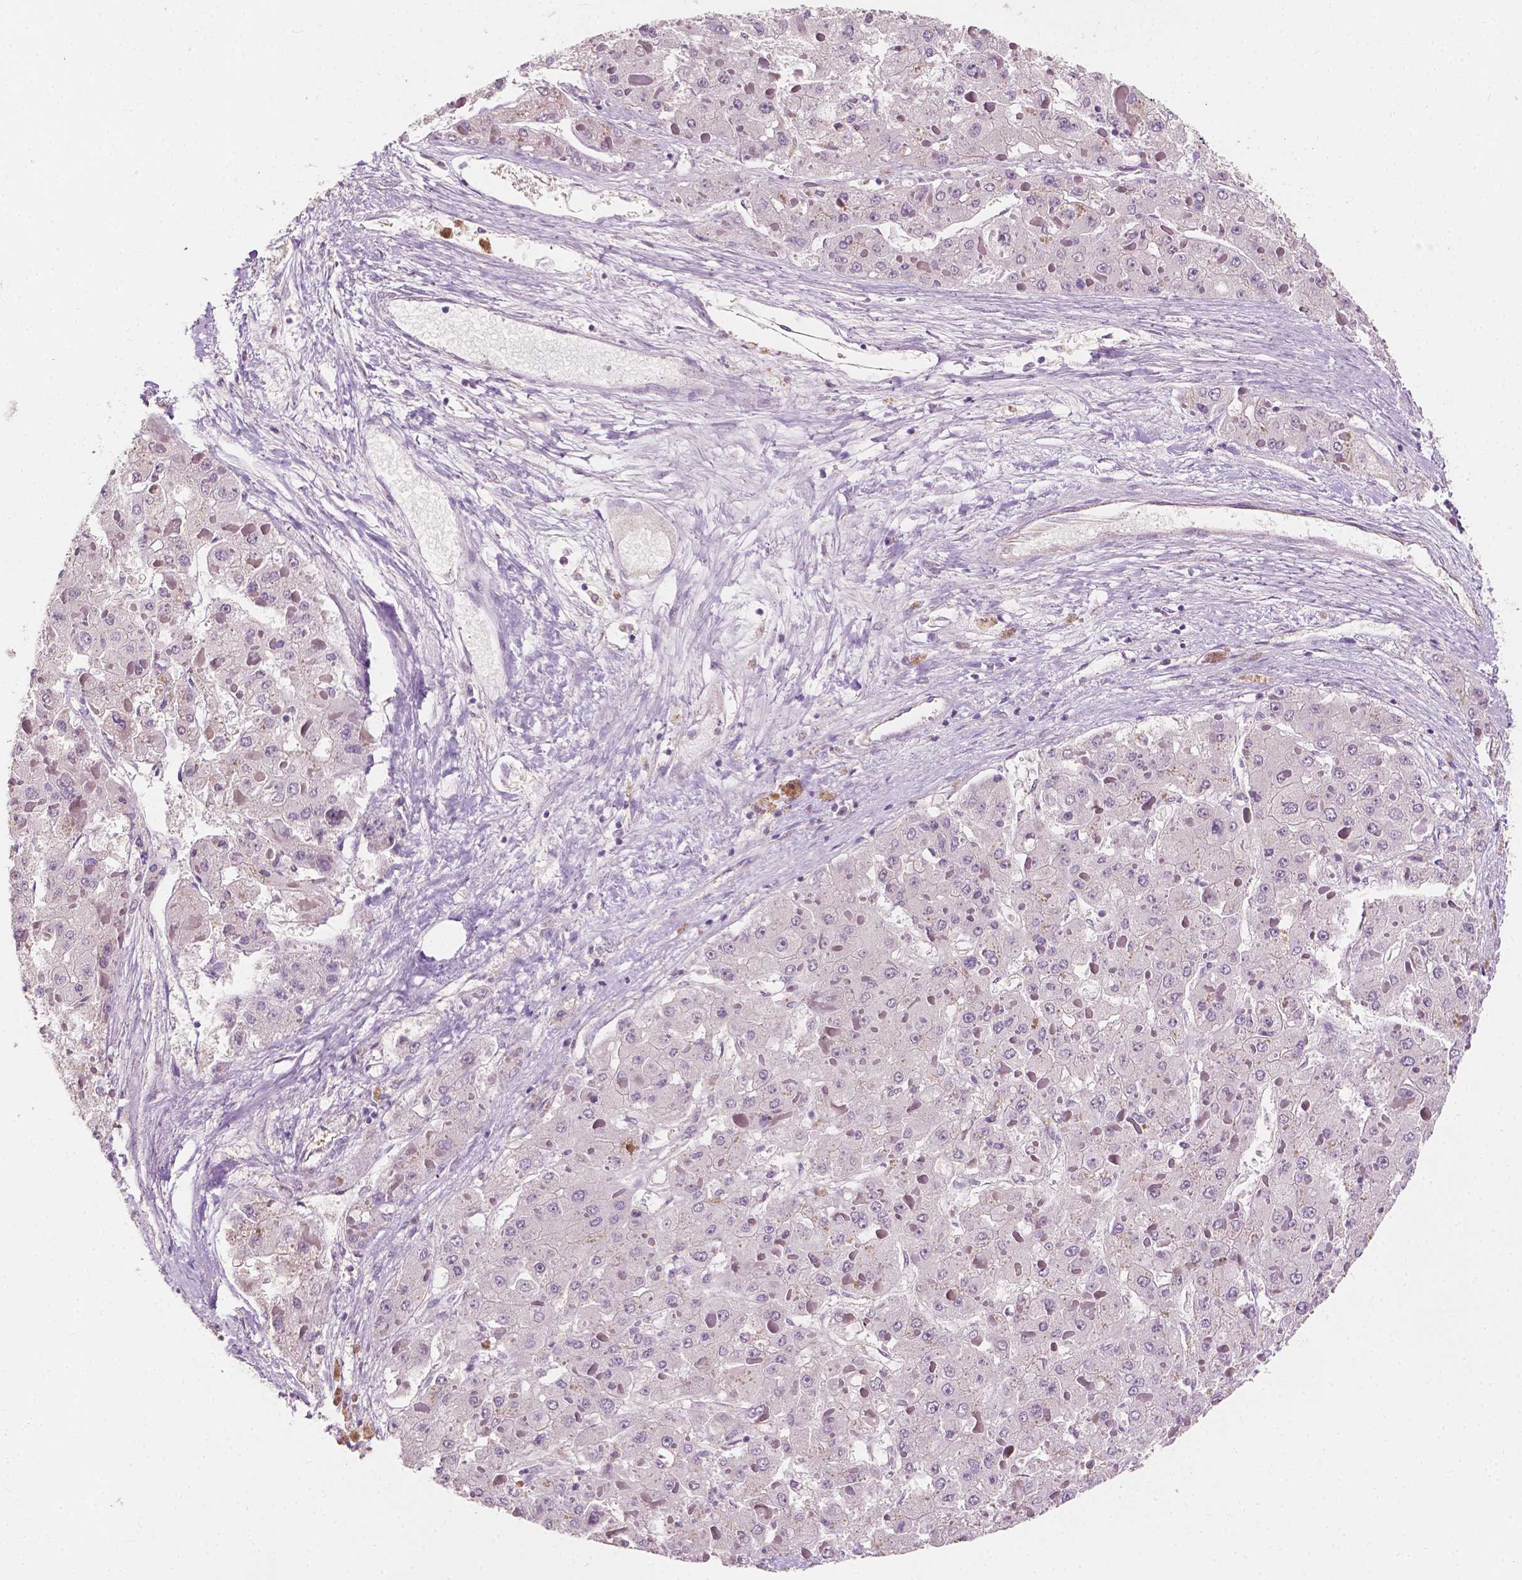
{"staining": {"intensity": "negative", "quantity": "none", "location": "none"}, "tissue": "liver cancer", "cell_type": "Tumor cells", "image_type": "cancer", "snomed": [{"axis": "morphology", "description": "Carcinoma, Hepatocellular, NOS"}, {"axis": "topography", "description": "Liver"}], "caption": "Protein analysis of liver cancer demonstrates no significant positivity in tumor cells.", "gene": "EBAG9", "patient": {"sex": "female", "age": 73}}